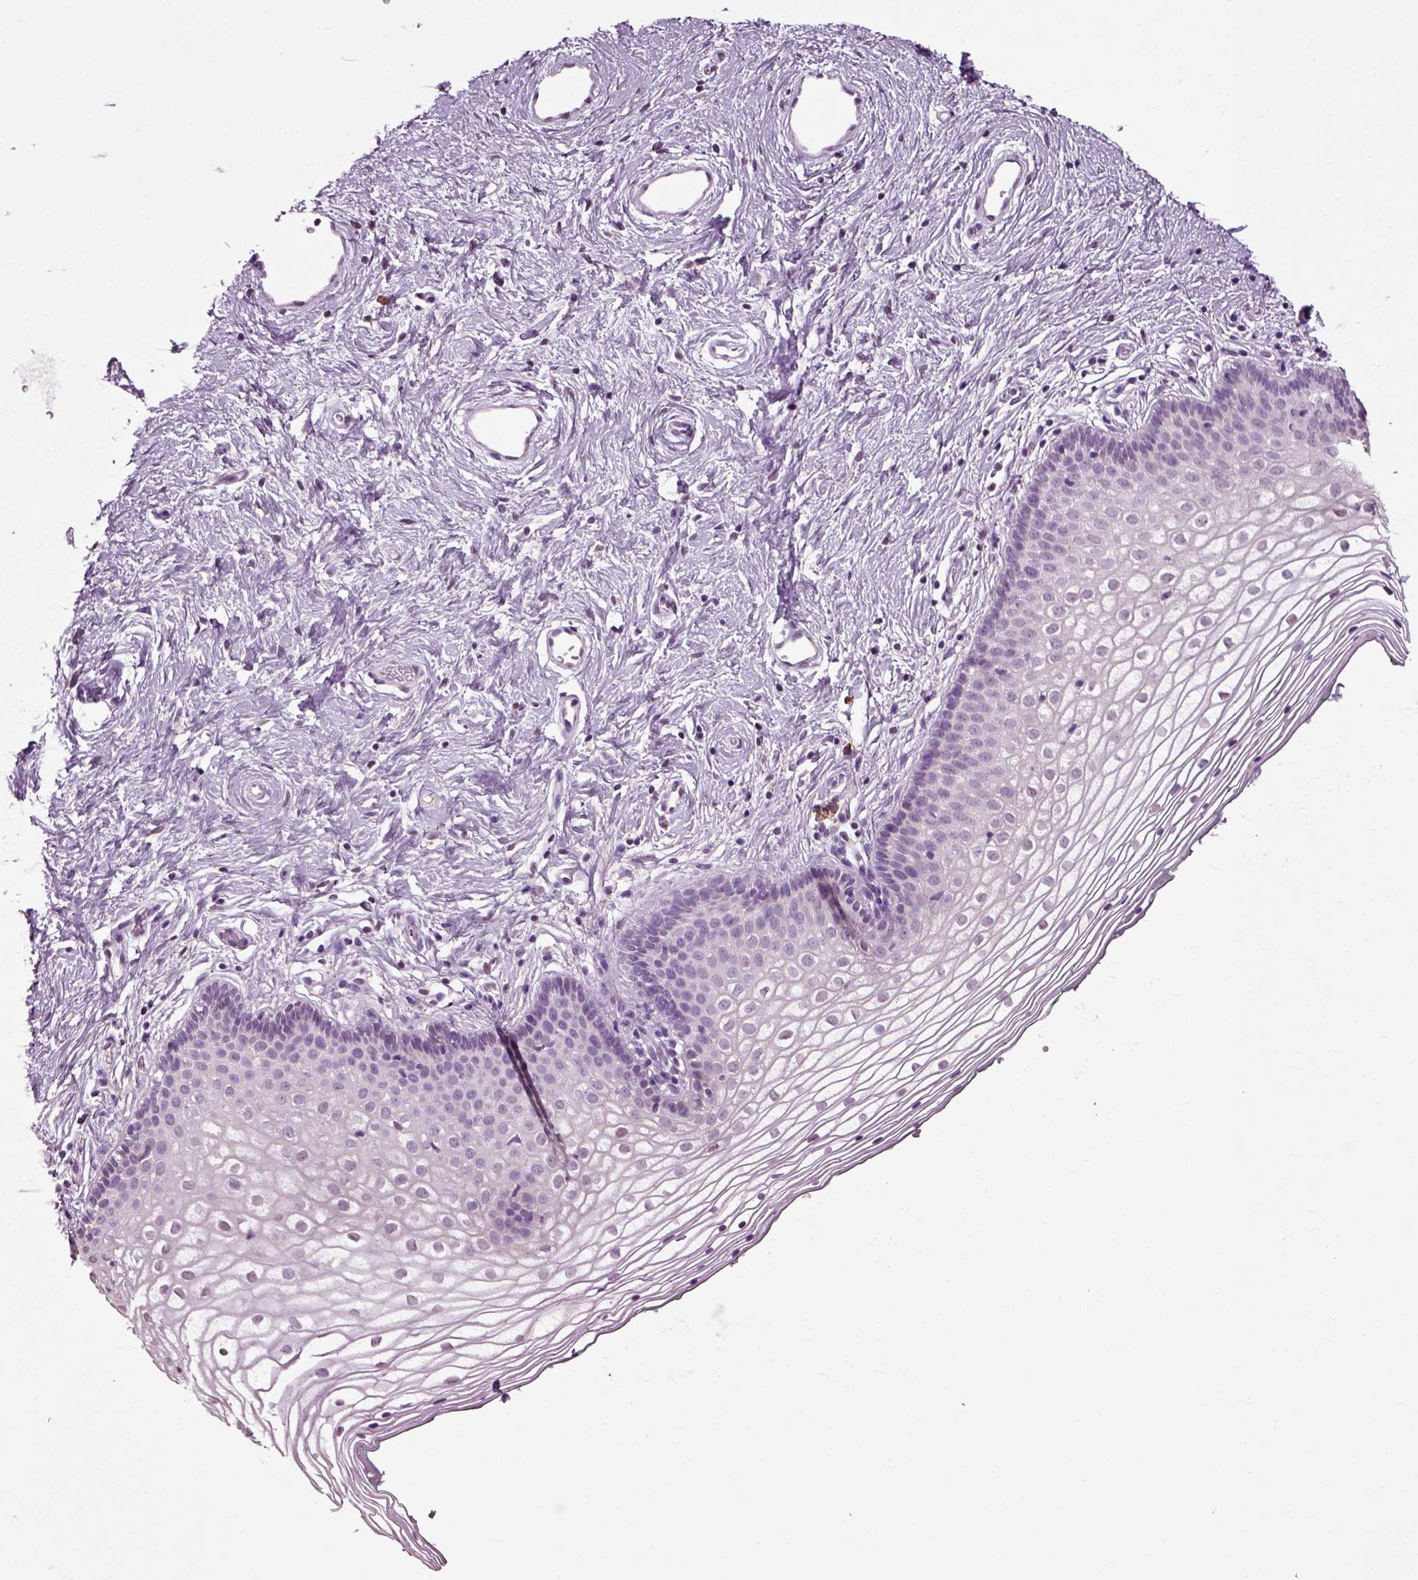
{"staining": {"intensity": "negative", "quantity": "none", "location": "none"}, "tissue": "vagina", "cell_type": "Squamous epithelial cells", "image_type": "normal", "snomed": [{"axis": "morphology", "description": "Normal tissue, NOS"}, {"axis": "topography", "description": "Vagina"}], "caption": "The immunohistochemistry micrograph has no significant staining in squamous epithelial cells of vagina. Nuclei are stained in blue.", "gene": "SLC26A8", "patient": {"sex": "female", "age": 36}}